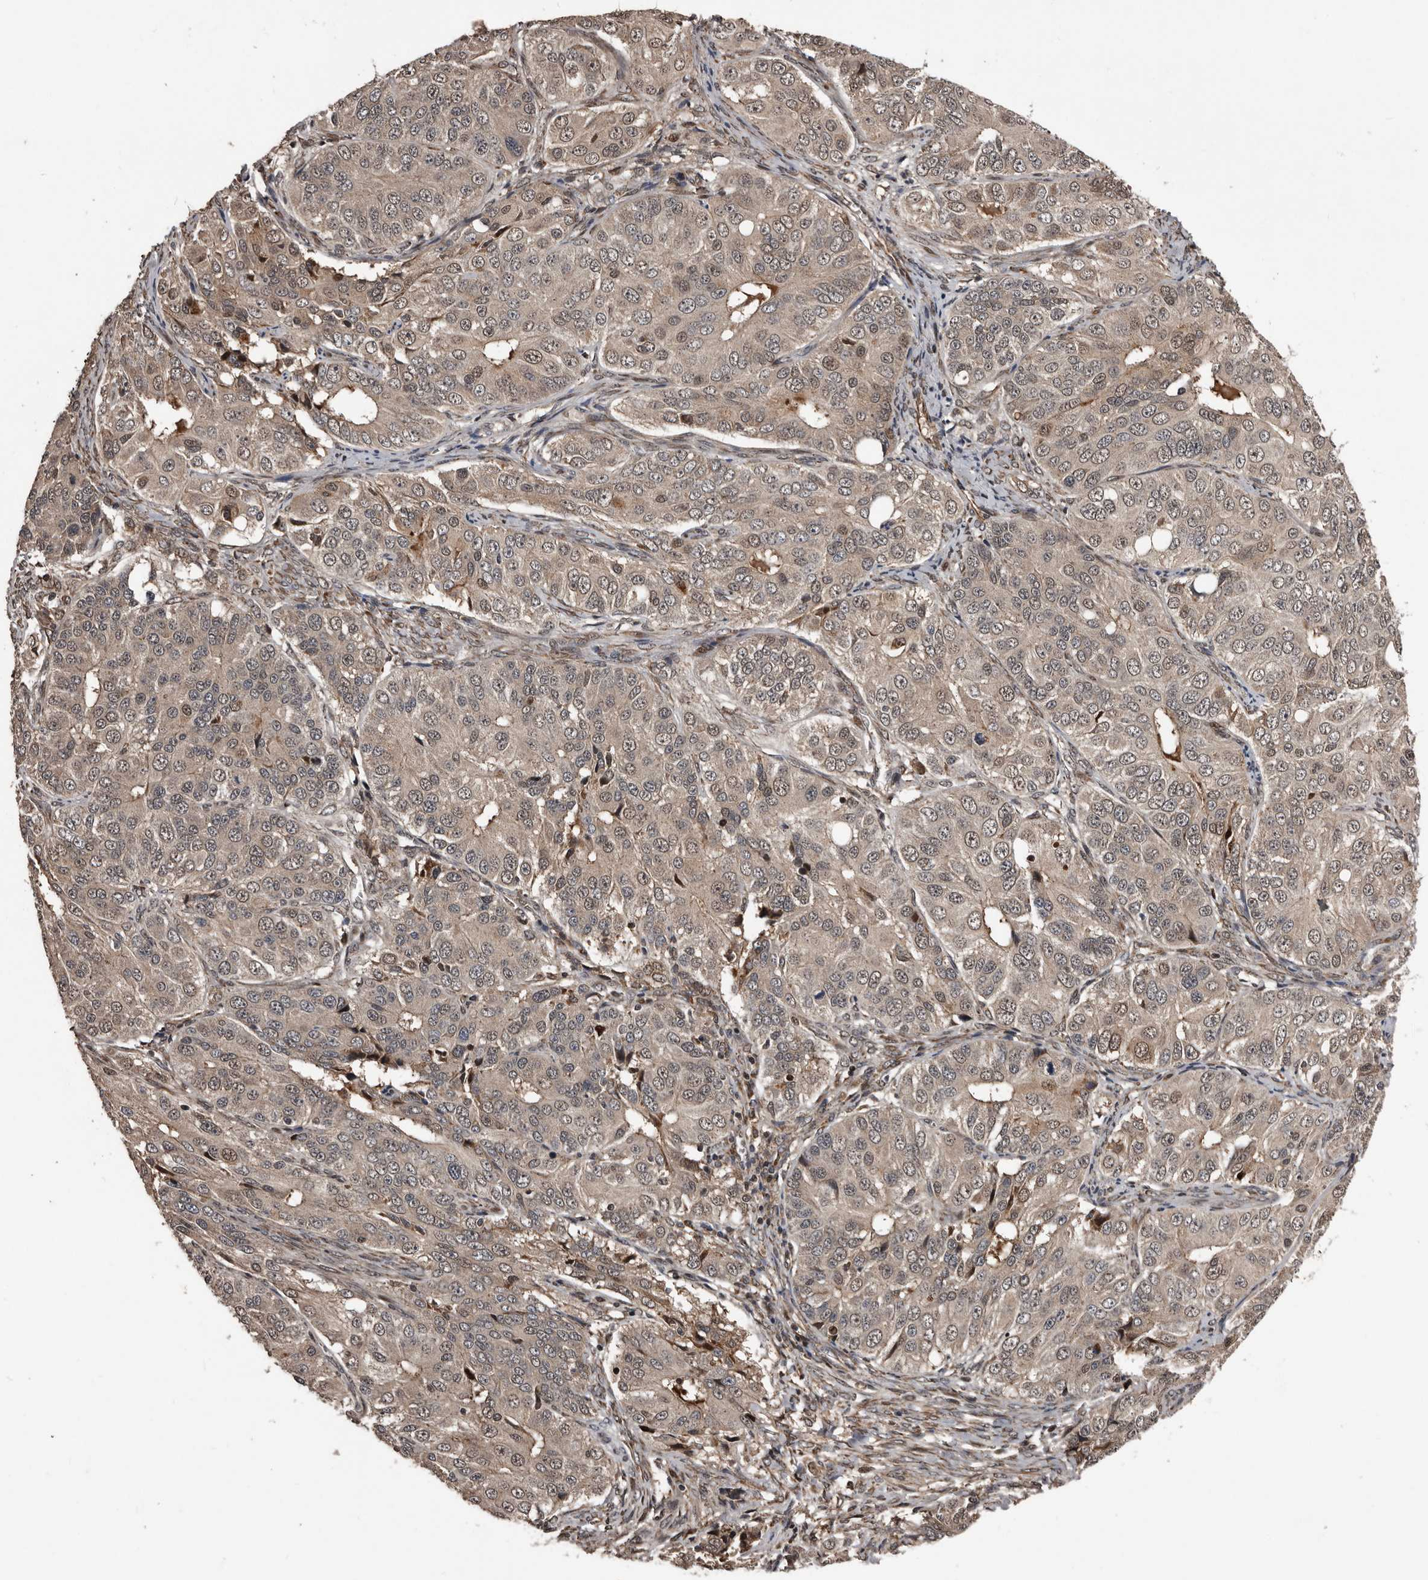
{"staining": {"intensity": "weak", "quantity": ">75%", "location": "cytoplasmic/membranous"}, "tissue": "ovarian cancer", "cell_type": "Tumor cells", "image_type": "cancer", "snomed": [{"axis": "morphology", "description": "Carcinoma, endometroid"}, {"axis": "topography", "description": "Ovary"}], "caption": "Ovarian cancer (endometroid carcinoma) stained with a protein marker exhibits weak staining in tumor cells.", "gene": "SERTAD4", "patient": {"sex": "female", "age": 51}}